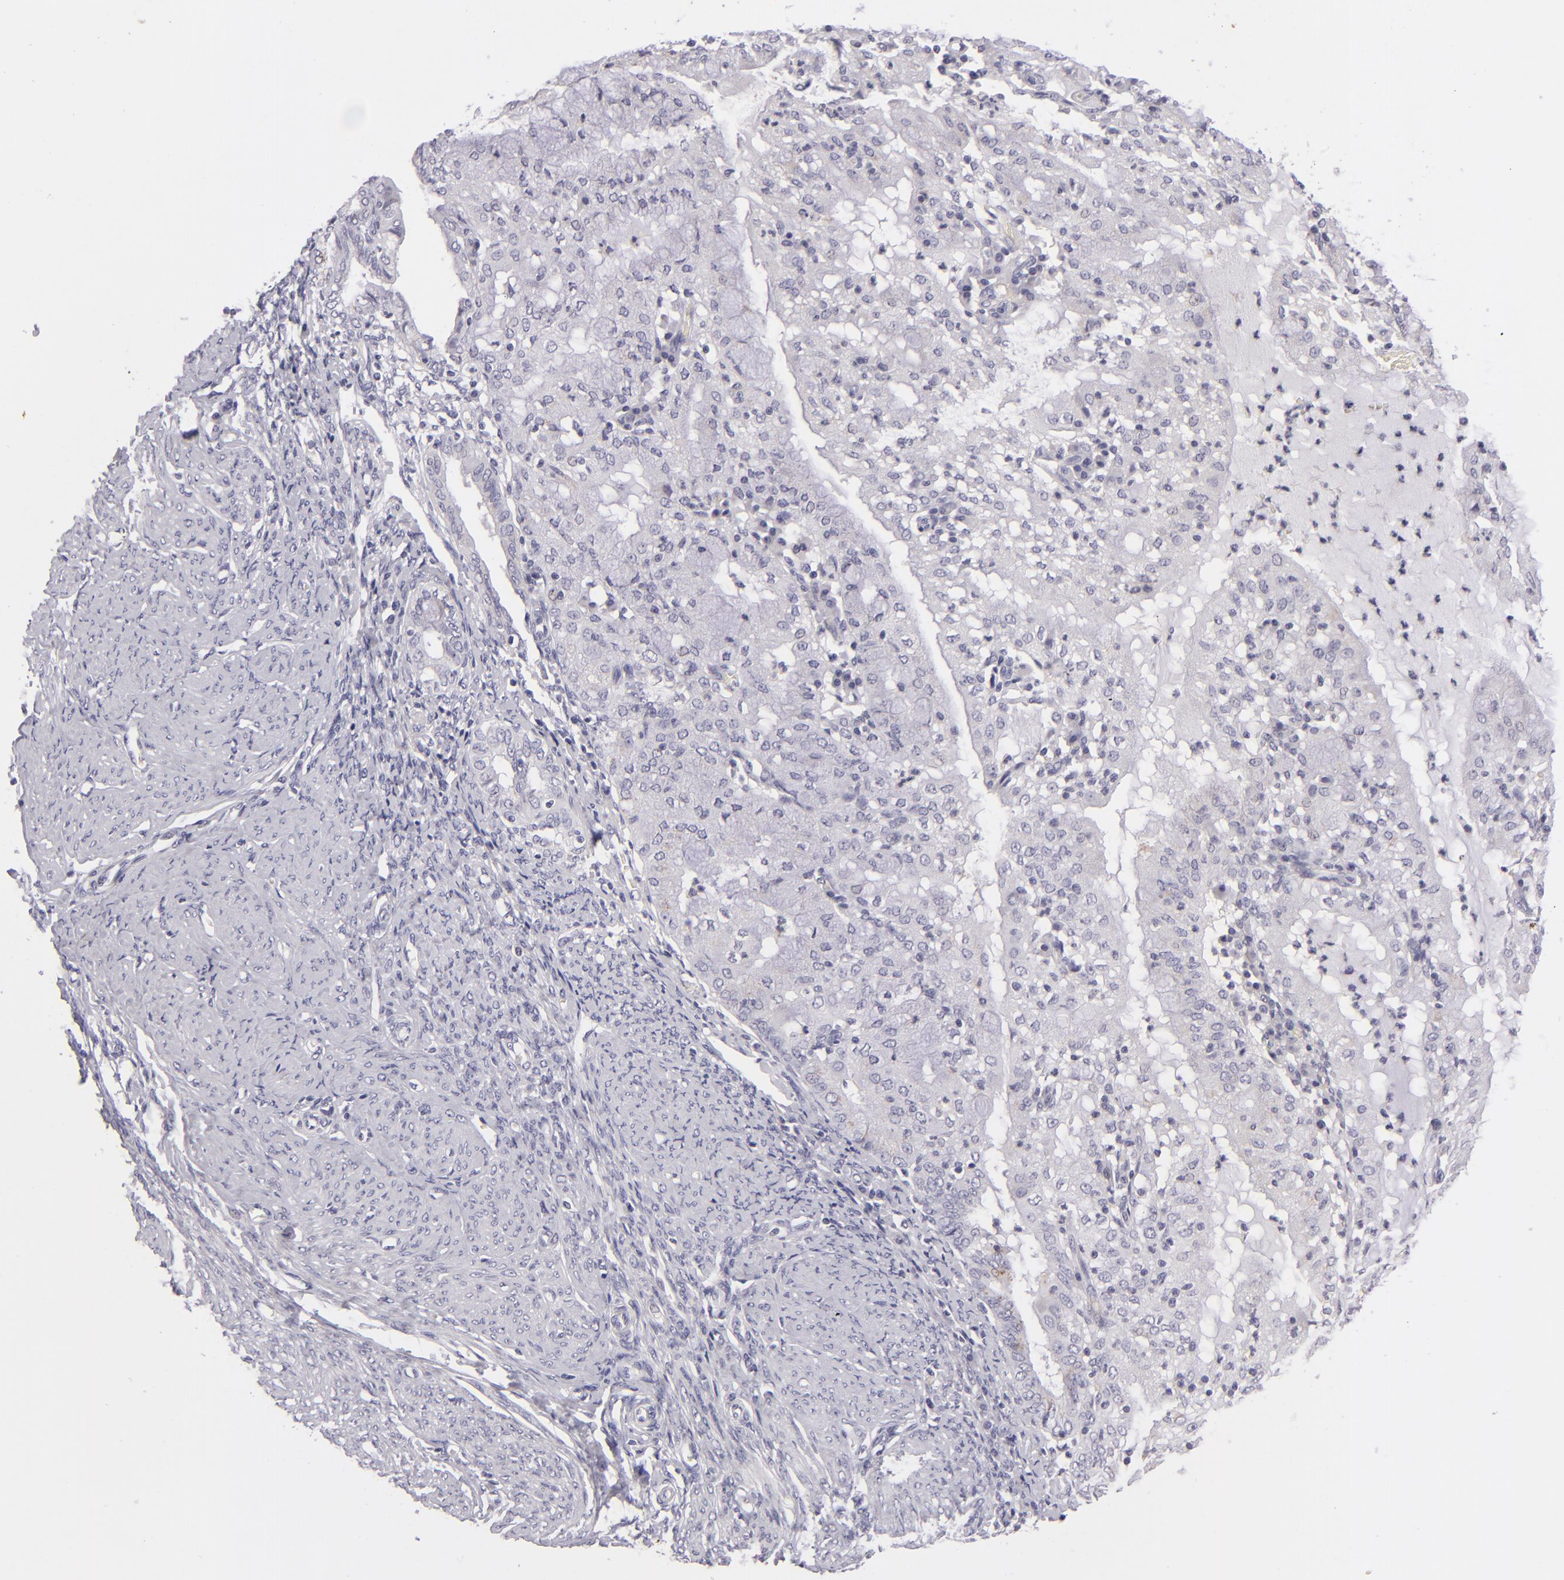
{"staining": {"intensity": "negative", "quantity": "none", "location": "none"}, "tissue": "endometrial cancer", "cell_type": "Tumor cells", "image_type": "cancer", "snomed": [{"axis": "morphology", "description": "Adenocarcinoma, NOS"}, {"axis": "topography", "description": "Endometrium"}], "caption": "An immunohistochemistry (IHC) micrograph of adenocarcinoma (endometrial) is shown. There is no staining in tumor cells of adenocarcinoma (endometrial).", "gene": "TNNC1", "patient": {"sex": "female", "age": 63}}